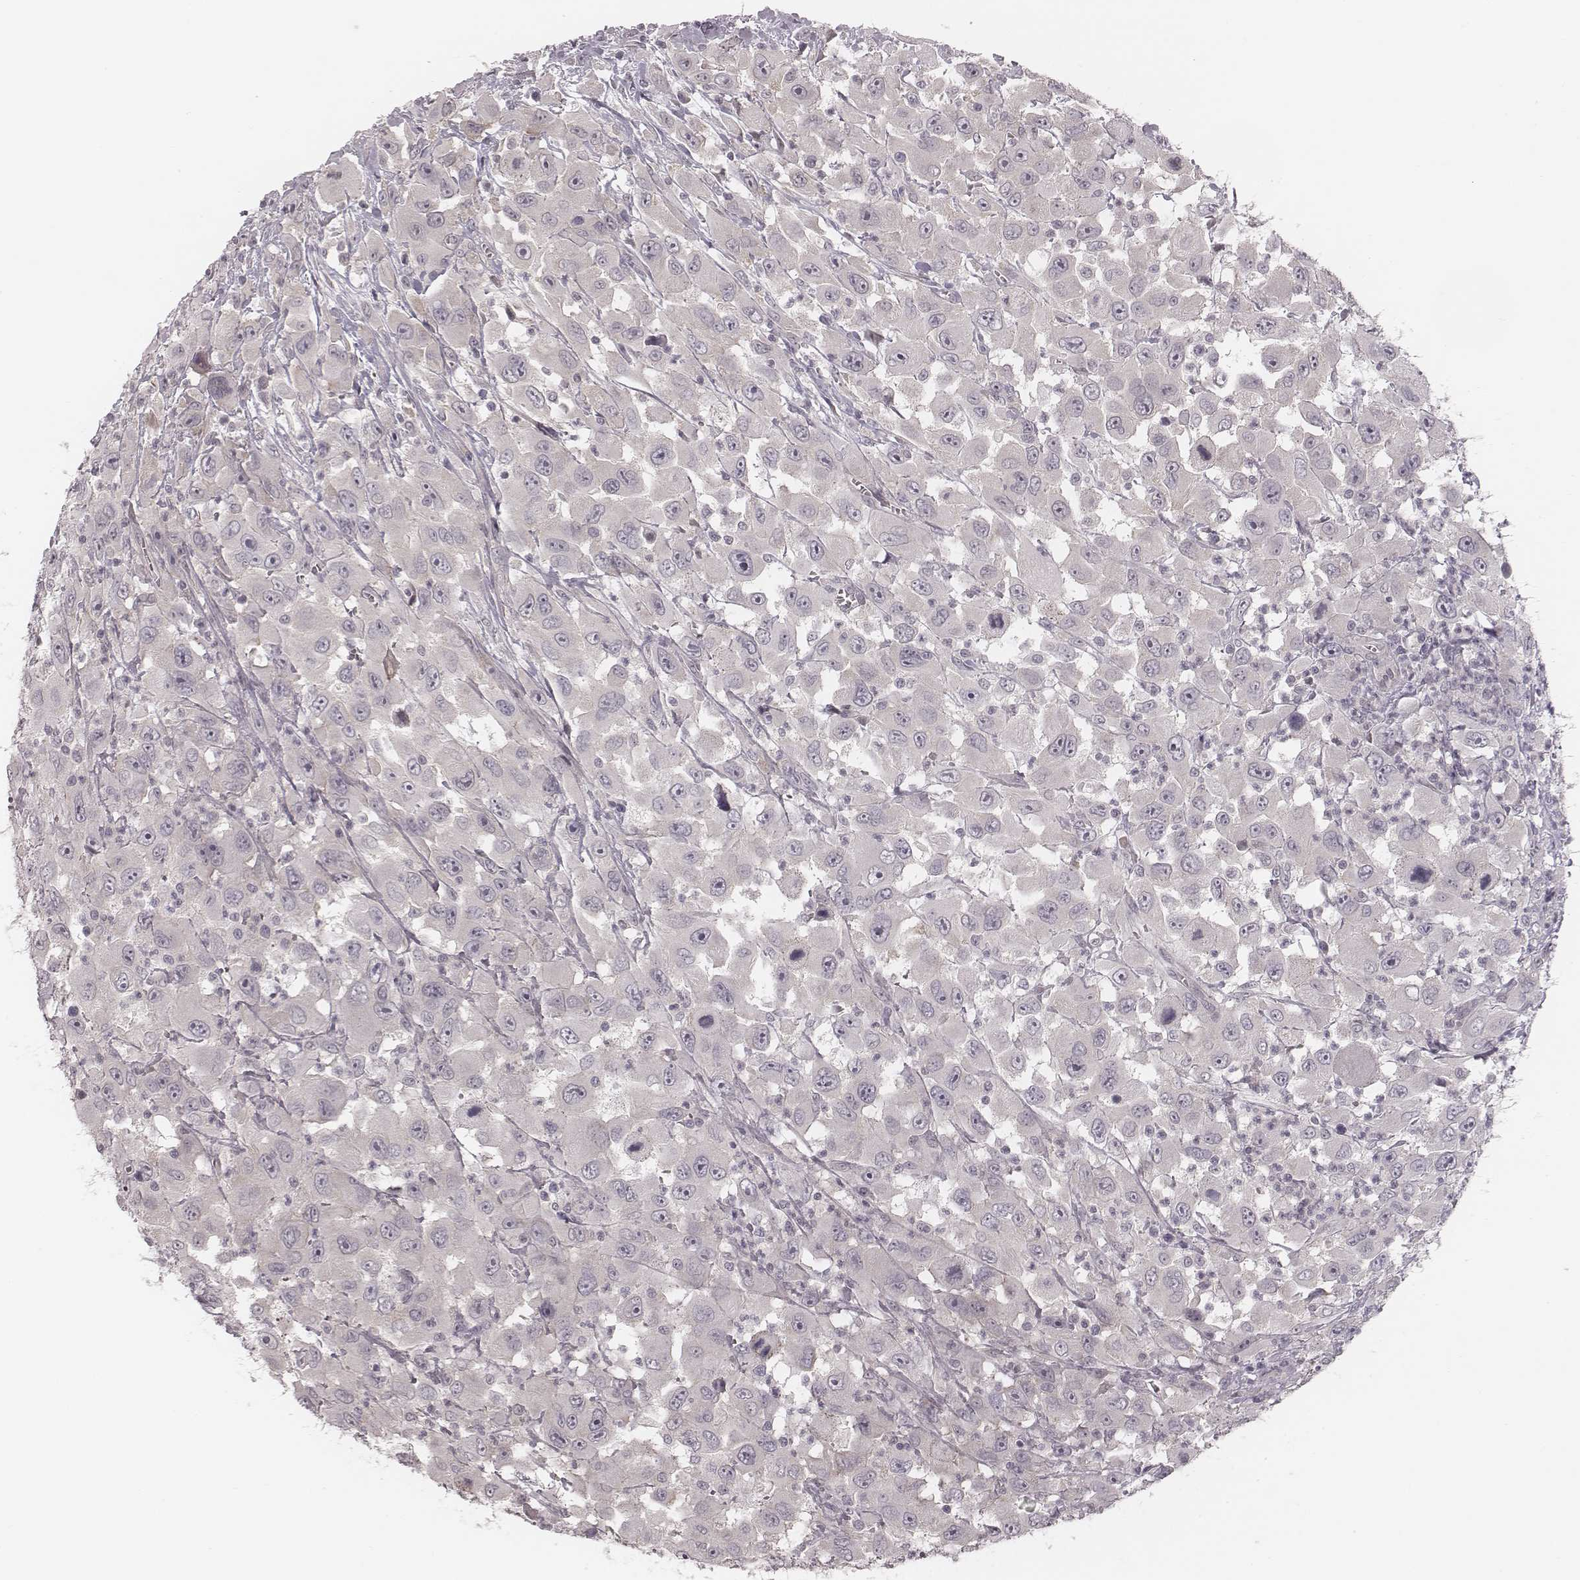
{"staining": {"intensity": "negative", "quantity": "none", "location": "none"}, "tissue": "head and neck cancer", "cell_type": "Tumor cells", "image_type": "cancer", "snomed": [{"axis": "morphology", "description": "Squamous cell carcinoma, NOS"}, {"axis": "morphology", "description": "Squamous cell carcinoma, metastatic, NOS"}, {"axis": "topography", "description": "Oral tissue"}, {"axis": "topography", "description": "Head-Neck"}], "caption": "Histopathology image shows no significant protein positivity in tumor cells of head and neck squamous cell carcinoma. (Immunohistochemistry (ihc), brightfield microscopy, high magnification).", "gene": "ACACB", "patient": {"sex": "female", "age": 85}}